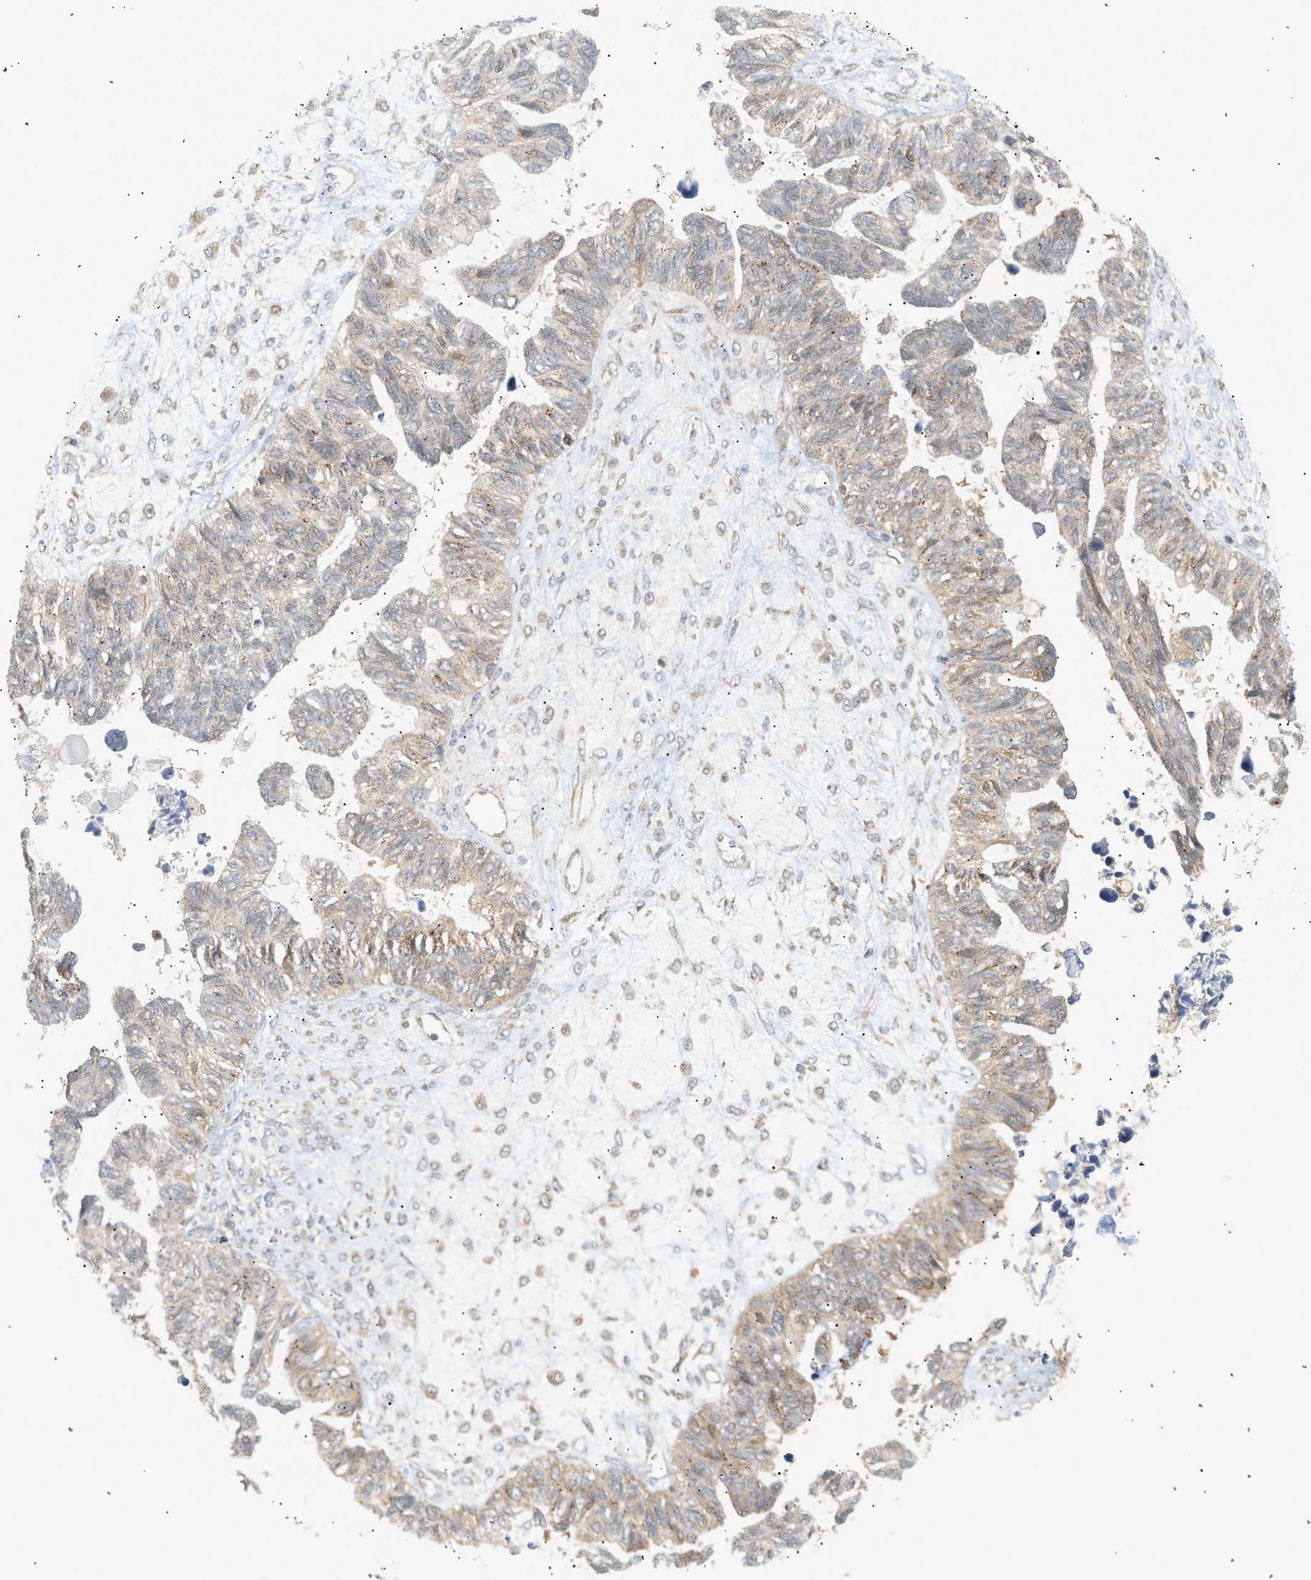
{"staining": {"intensity": "weak", "quantity": ">75%", "location": "cytoplasmic/membranous"}, "tissue": "ovarian cancer", "cell_type": "Tumor cells", "image_type": "cancer", "snomed": [{"axis": "morphology", "description": "Cystadenocarcinoma, serous, NOS"}, {"axis": "topography", "description": "Ovary"}], "caption": "Immunohistochemistry histopathology image of neoplastic tissue: ovarian cancer stained using immunohistochemistry shows low levels of weak protein expression localized specifically in the cytoplasmic/membranous of tumor cells, appearing as a cytoplasmic/membranous brown color.", "gene": "SHC1", "patient": {"sex": "female", "age": 79}}